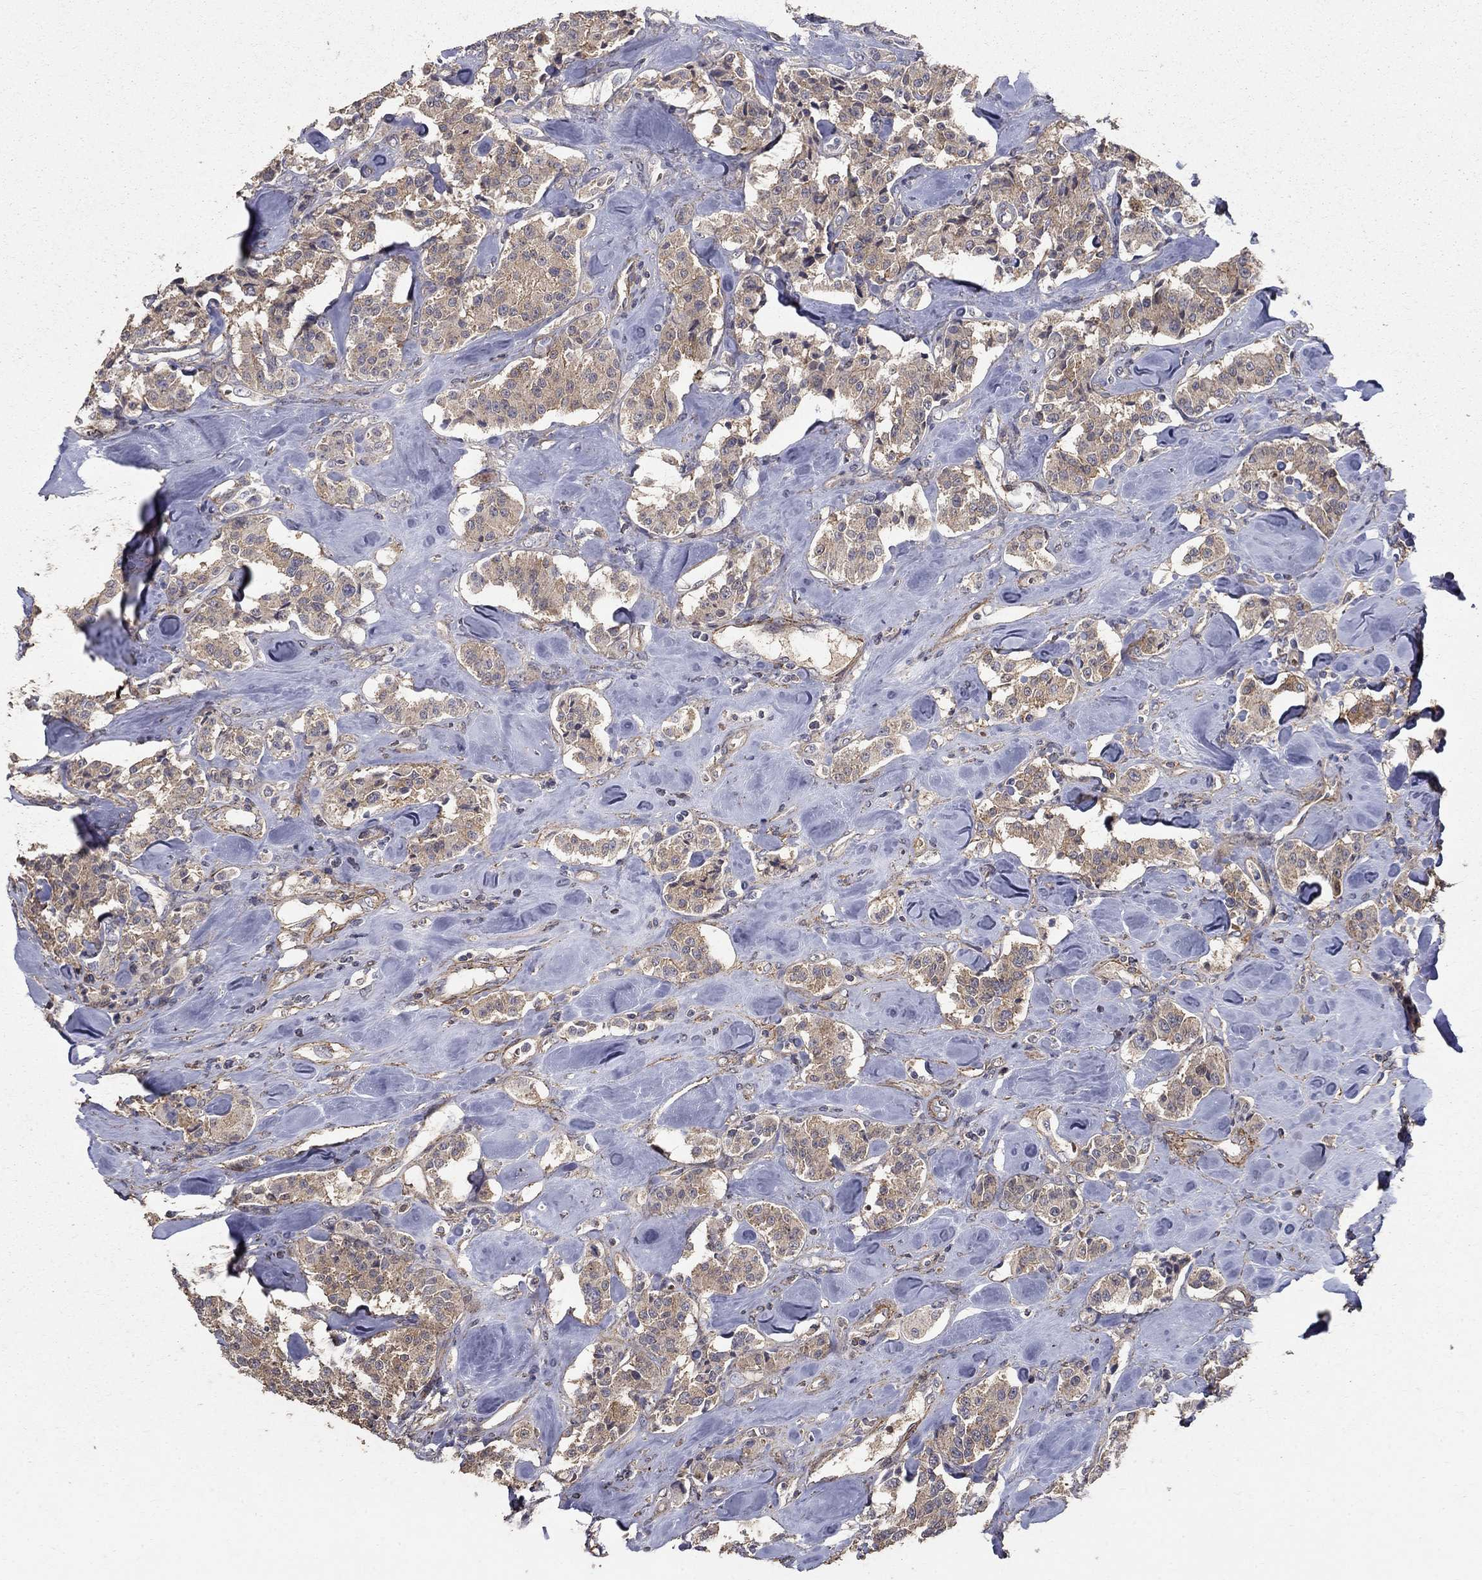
{"staining": {"intensity": "weak", "quantity": ">75%", "location": "cytoplasmic/membranous"}, "tissue": "carcinoid", "cell_type": "Tumor cells", "image_type": "cancer", "snomed": [{"axis": "morphology", "description": "Carcinoid, malignant, NOS"}, {"axis": "topography", "description": "Pancreas"}], "caption": "This histopathology image reveals carcinoid stained with immunohistochemistry to label a protein in brown. The cytoplasmic/membranous of tumor cells show weak positivity for the protein. Nuclei are counter-stained blue.", "gene": "MPP2", "patient": {"sex": "male", "age": 41}}